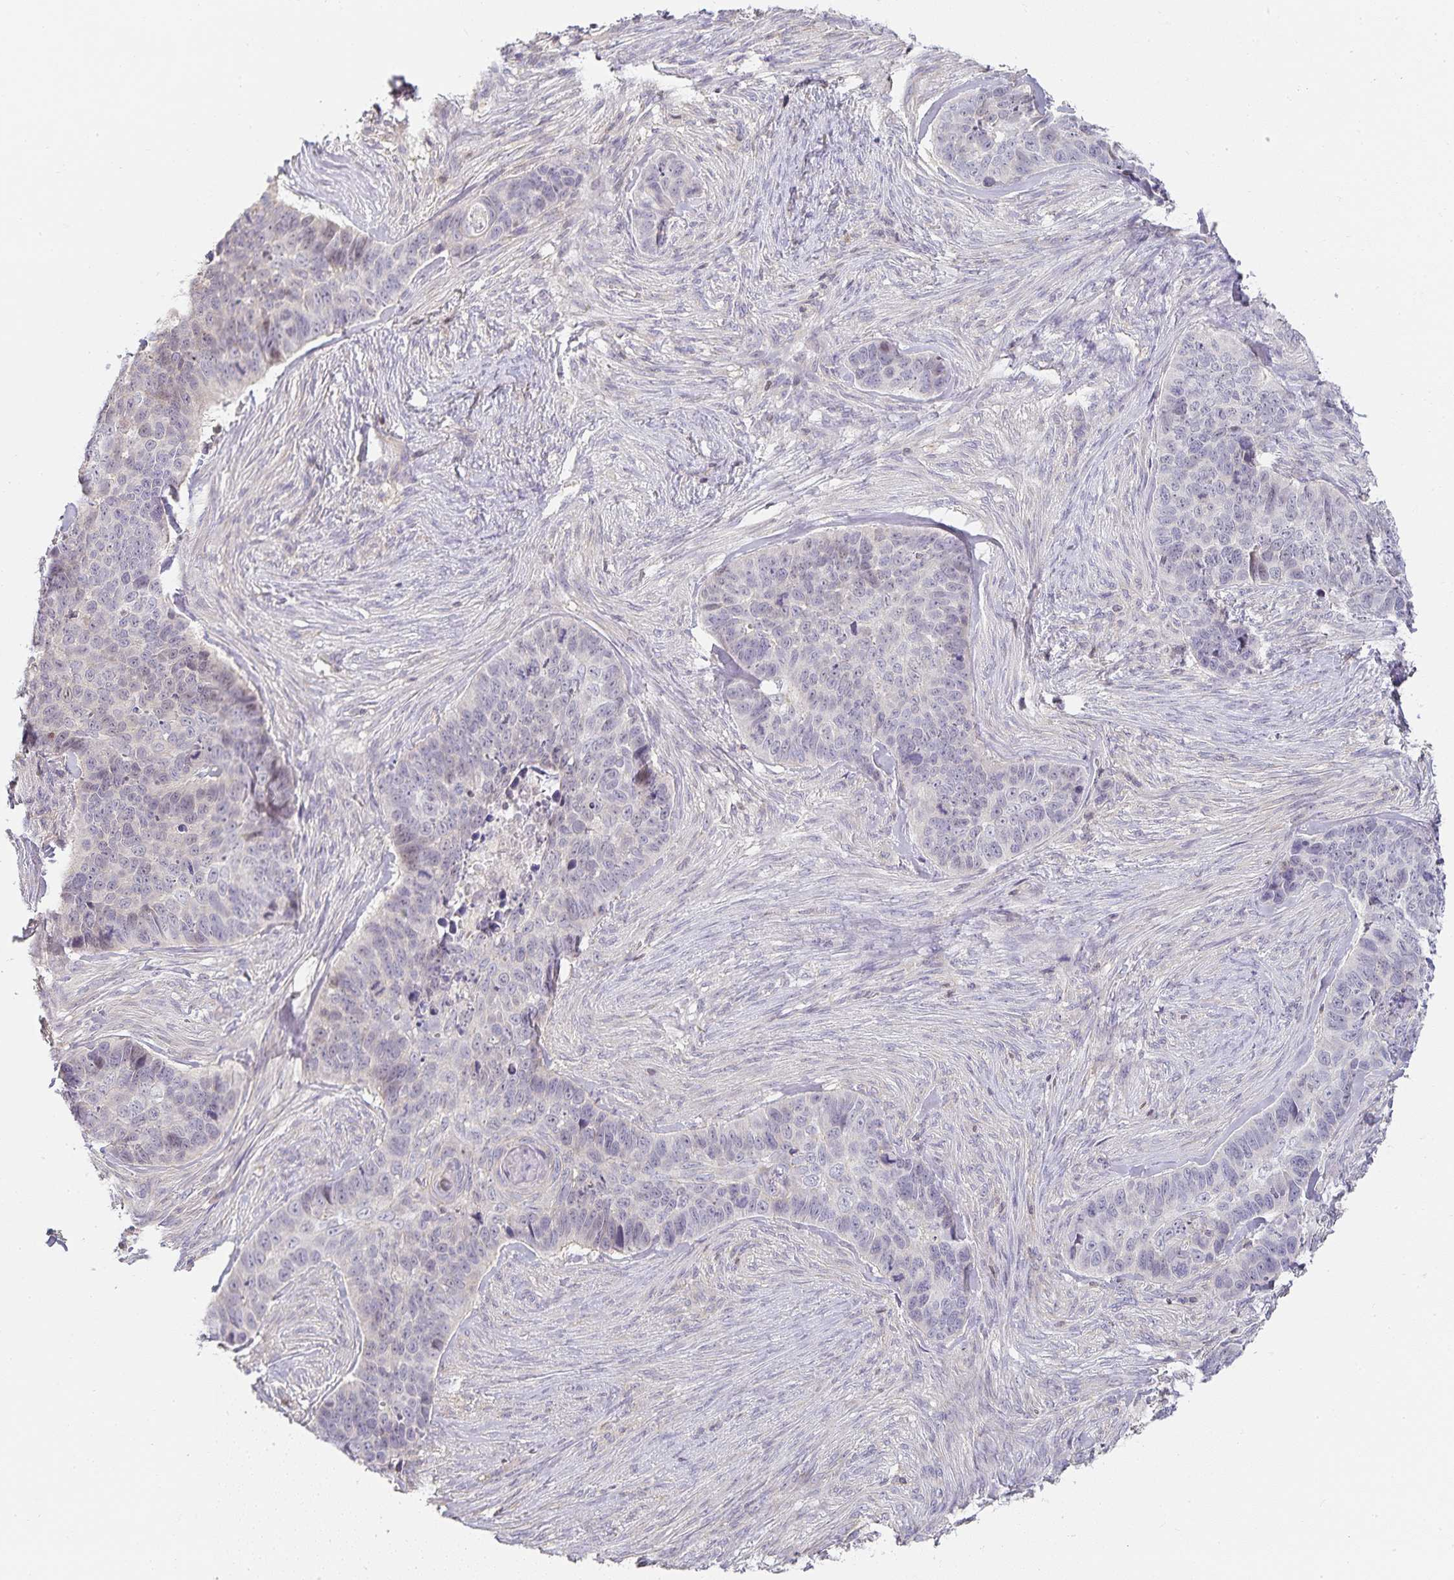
{"staining": {"intensity": "negative", "quantity": "none", "location": "none"}, "tissue": "skin cancer", "cell_type": "Tumor cells", "image_type": "cancer", "snomed": [{"axis": "morphology", "description": "Basal cell carcinoma"}, {"axis": "topography", "description": "Skin"}], "caption": "High magnification brightfield microscopy of basal cell carcinoma (skin) stained with DAB (3,3'-diaminobenzidine) (brown) and counterstained with hematoxylin (blue): tumor cells show no significant expression.", "gene": "GATA3", "patient": {"sex": "female", "age": 82}}